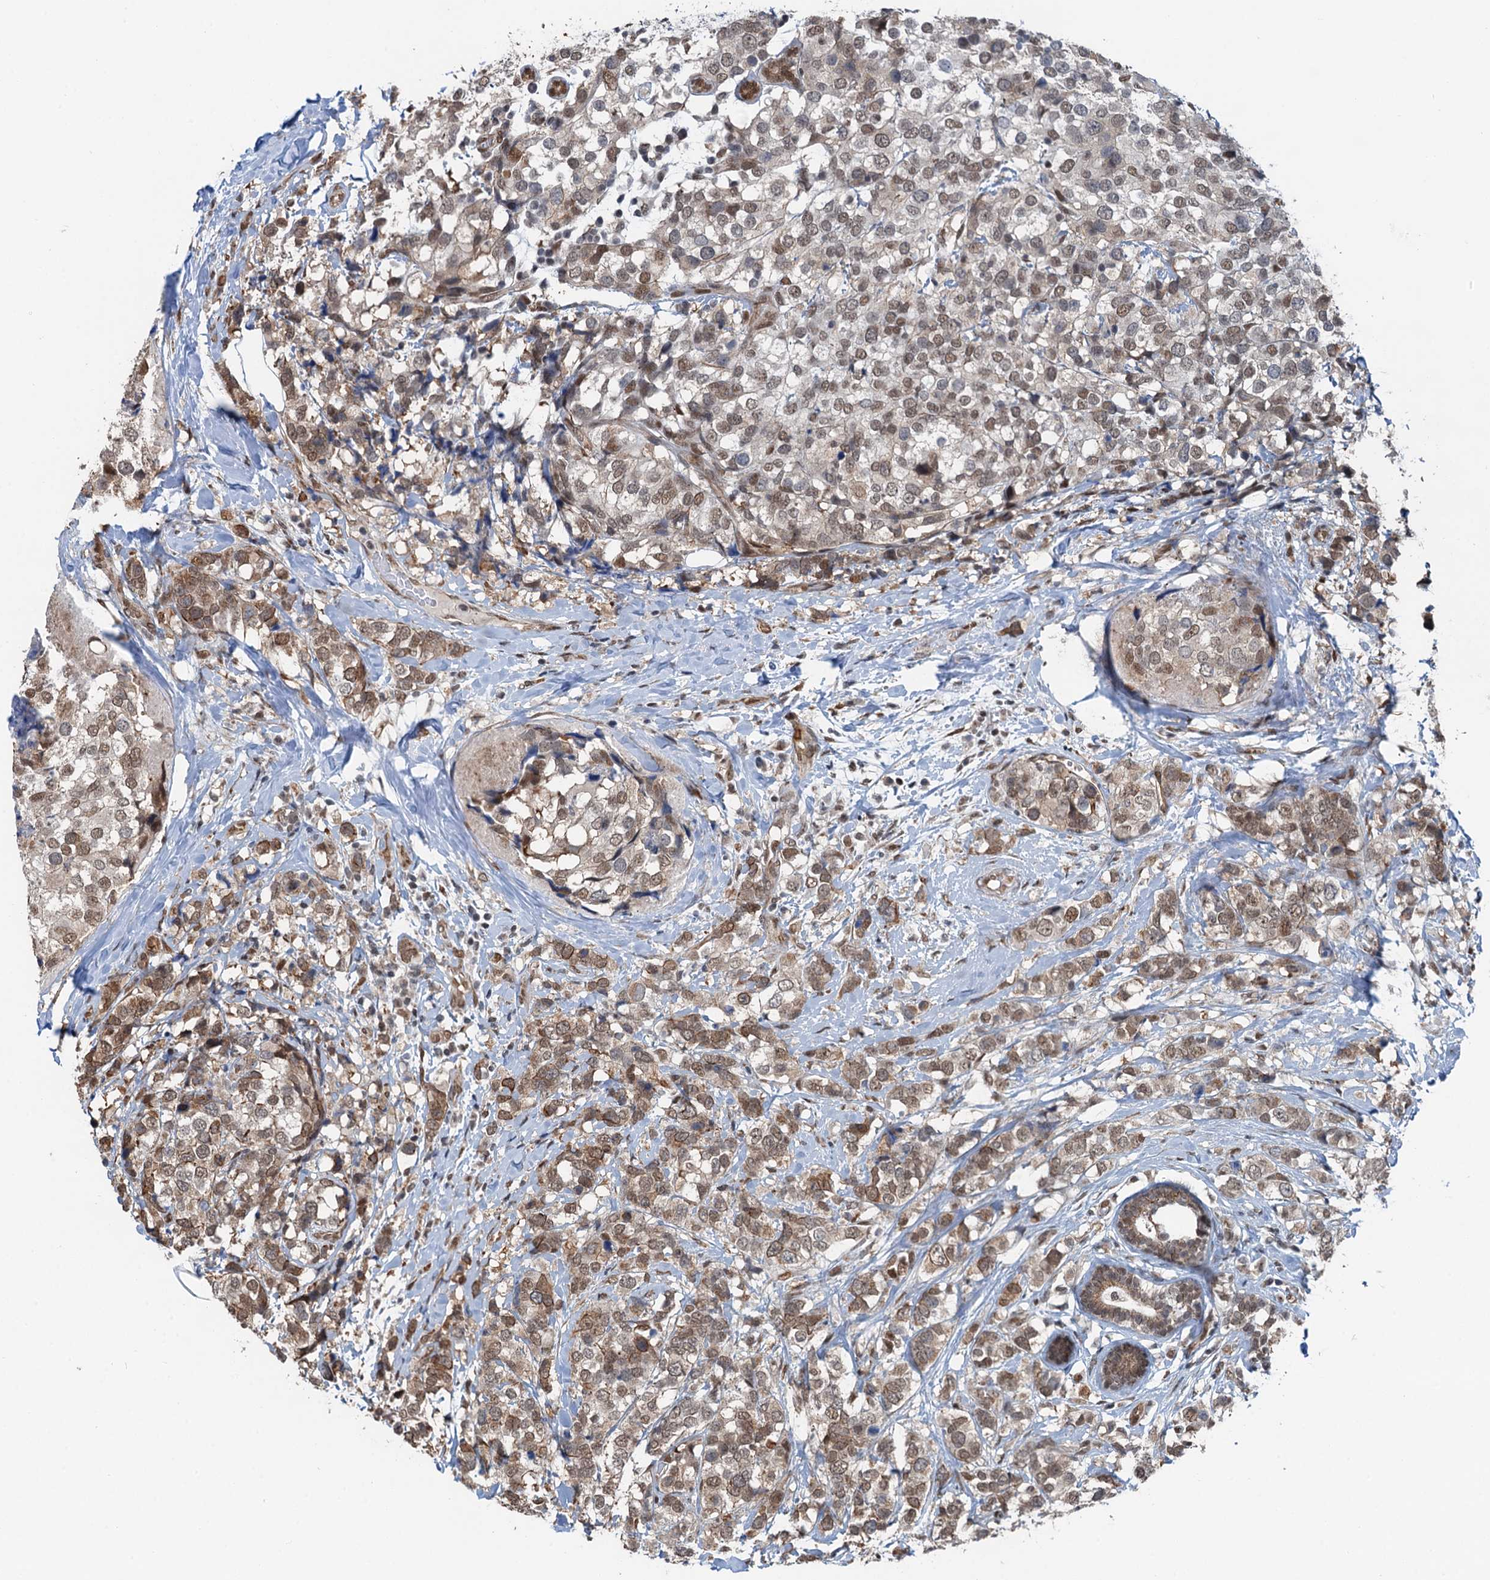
{"staining": {"intensity": "moderate", "quantity": "25%-75%", "location": "nuclear"}, "tissue": "breast cancer", "cell_type": "Tumor cells", "image_type": "cancer", "snomed": [{"axis": "morphology", "description": "Lobular carcinoma"}, {"axis": "topography", "description": "Breast"}], "caption": "This micrograph displays immunohistochemistry staining of human breast lobular carcinoma, with medium moderate nuclear staining in about 25%-75% of tumor cells.", "gene": "CFDP1", "patient": {"sex": "female", "age": 59}}